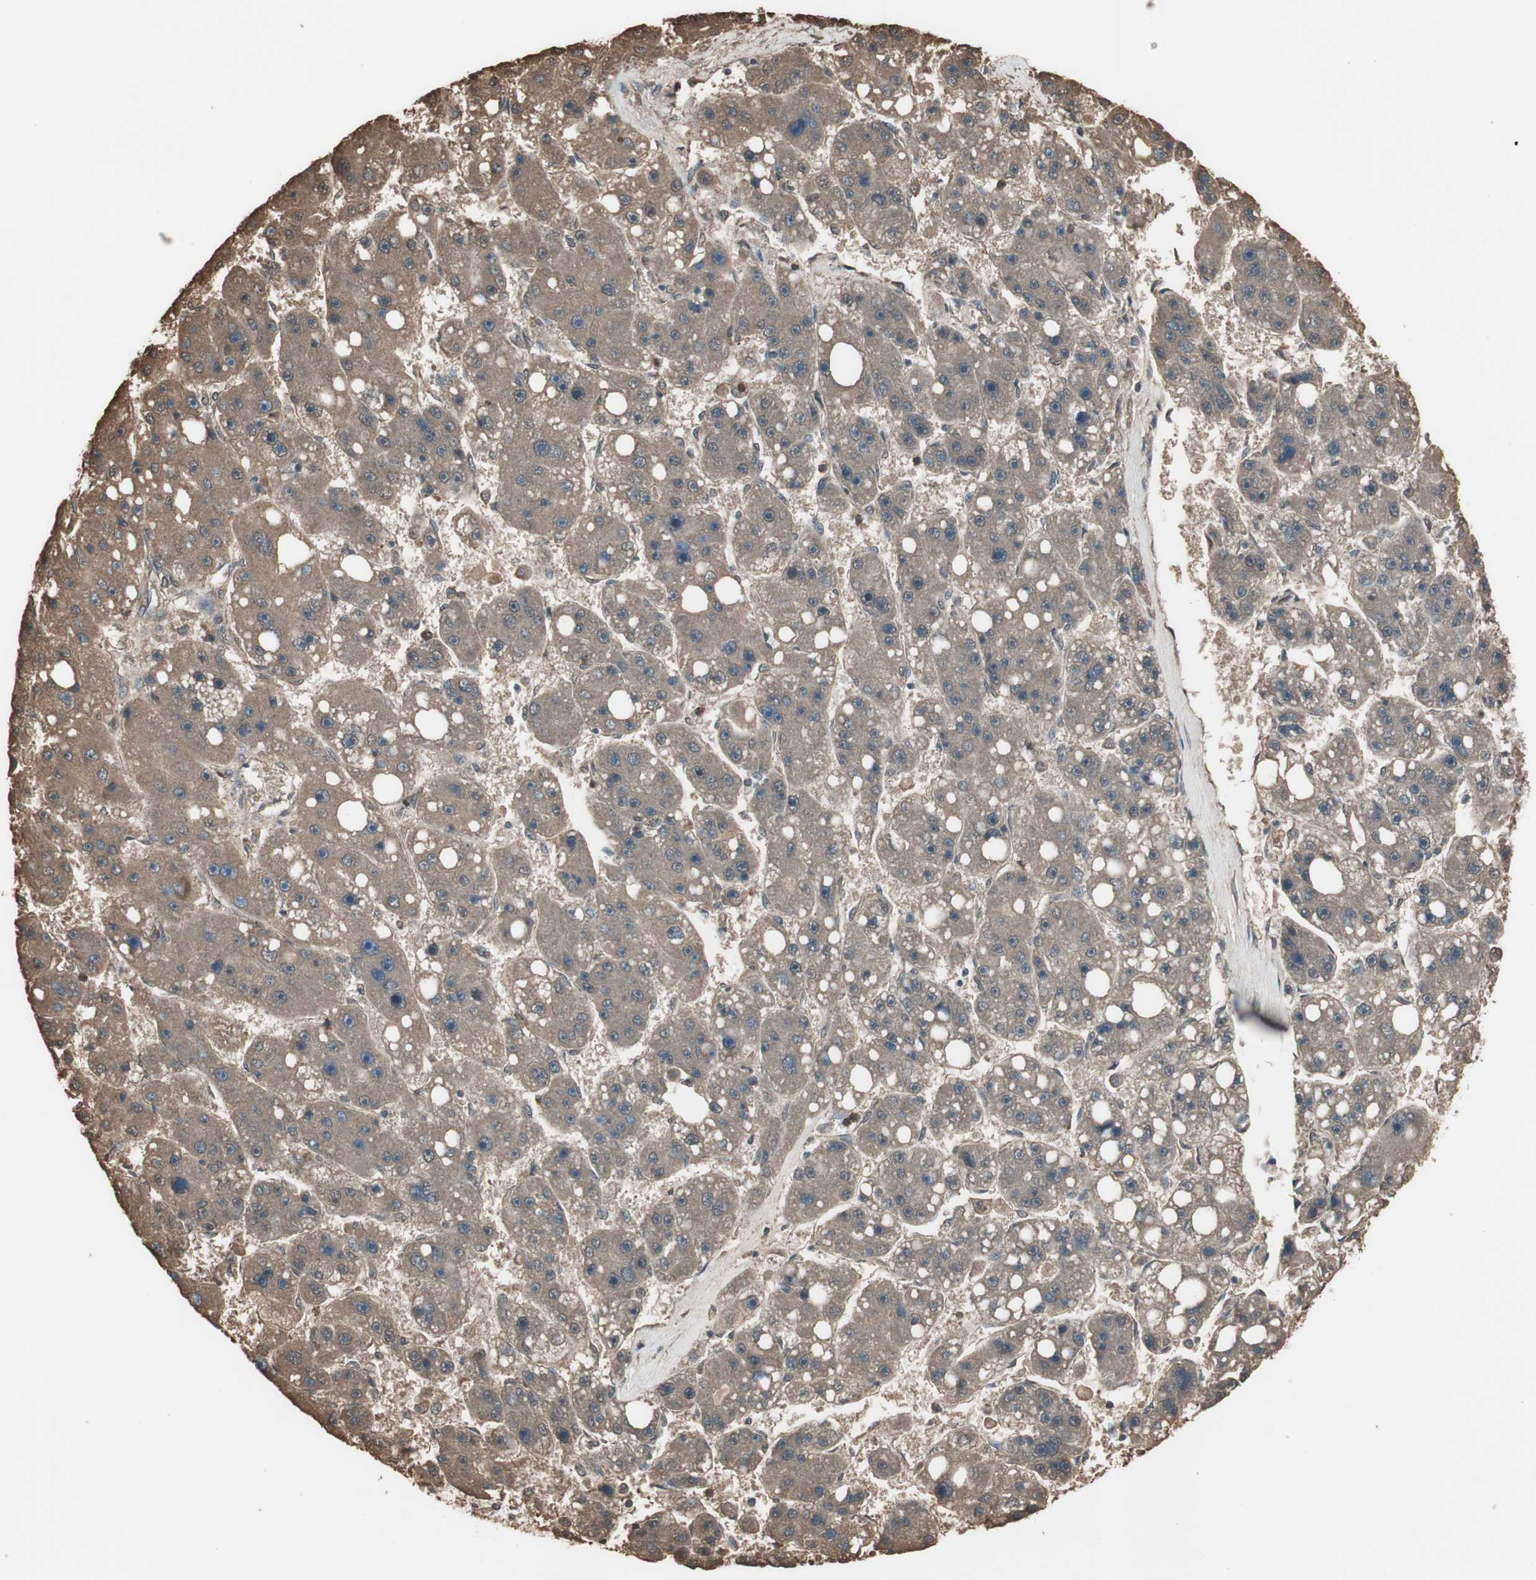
{"staining": {"intensity": "weak", "quantity": "<25%", "location": "cytoplasmic/membranous"}, "tissue": "liver cancer", "cell_type": "Tumor cells", "image_type": "cancer", "snomed": [{"axis": "morphology", "description": "Carcinoma, Hepatocellular, NOS"}, {"axis": "topography", "description": "Liver"}], "caption": "Image shows no significant protein positivity in tumor cells of liver hepatocellular carcinoma.", "gene": "MMP14", "patient": {"sex": "female", "age": 61}}